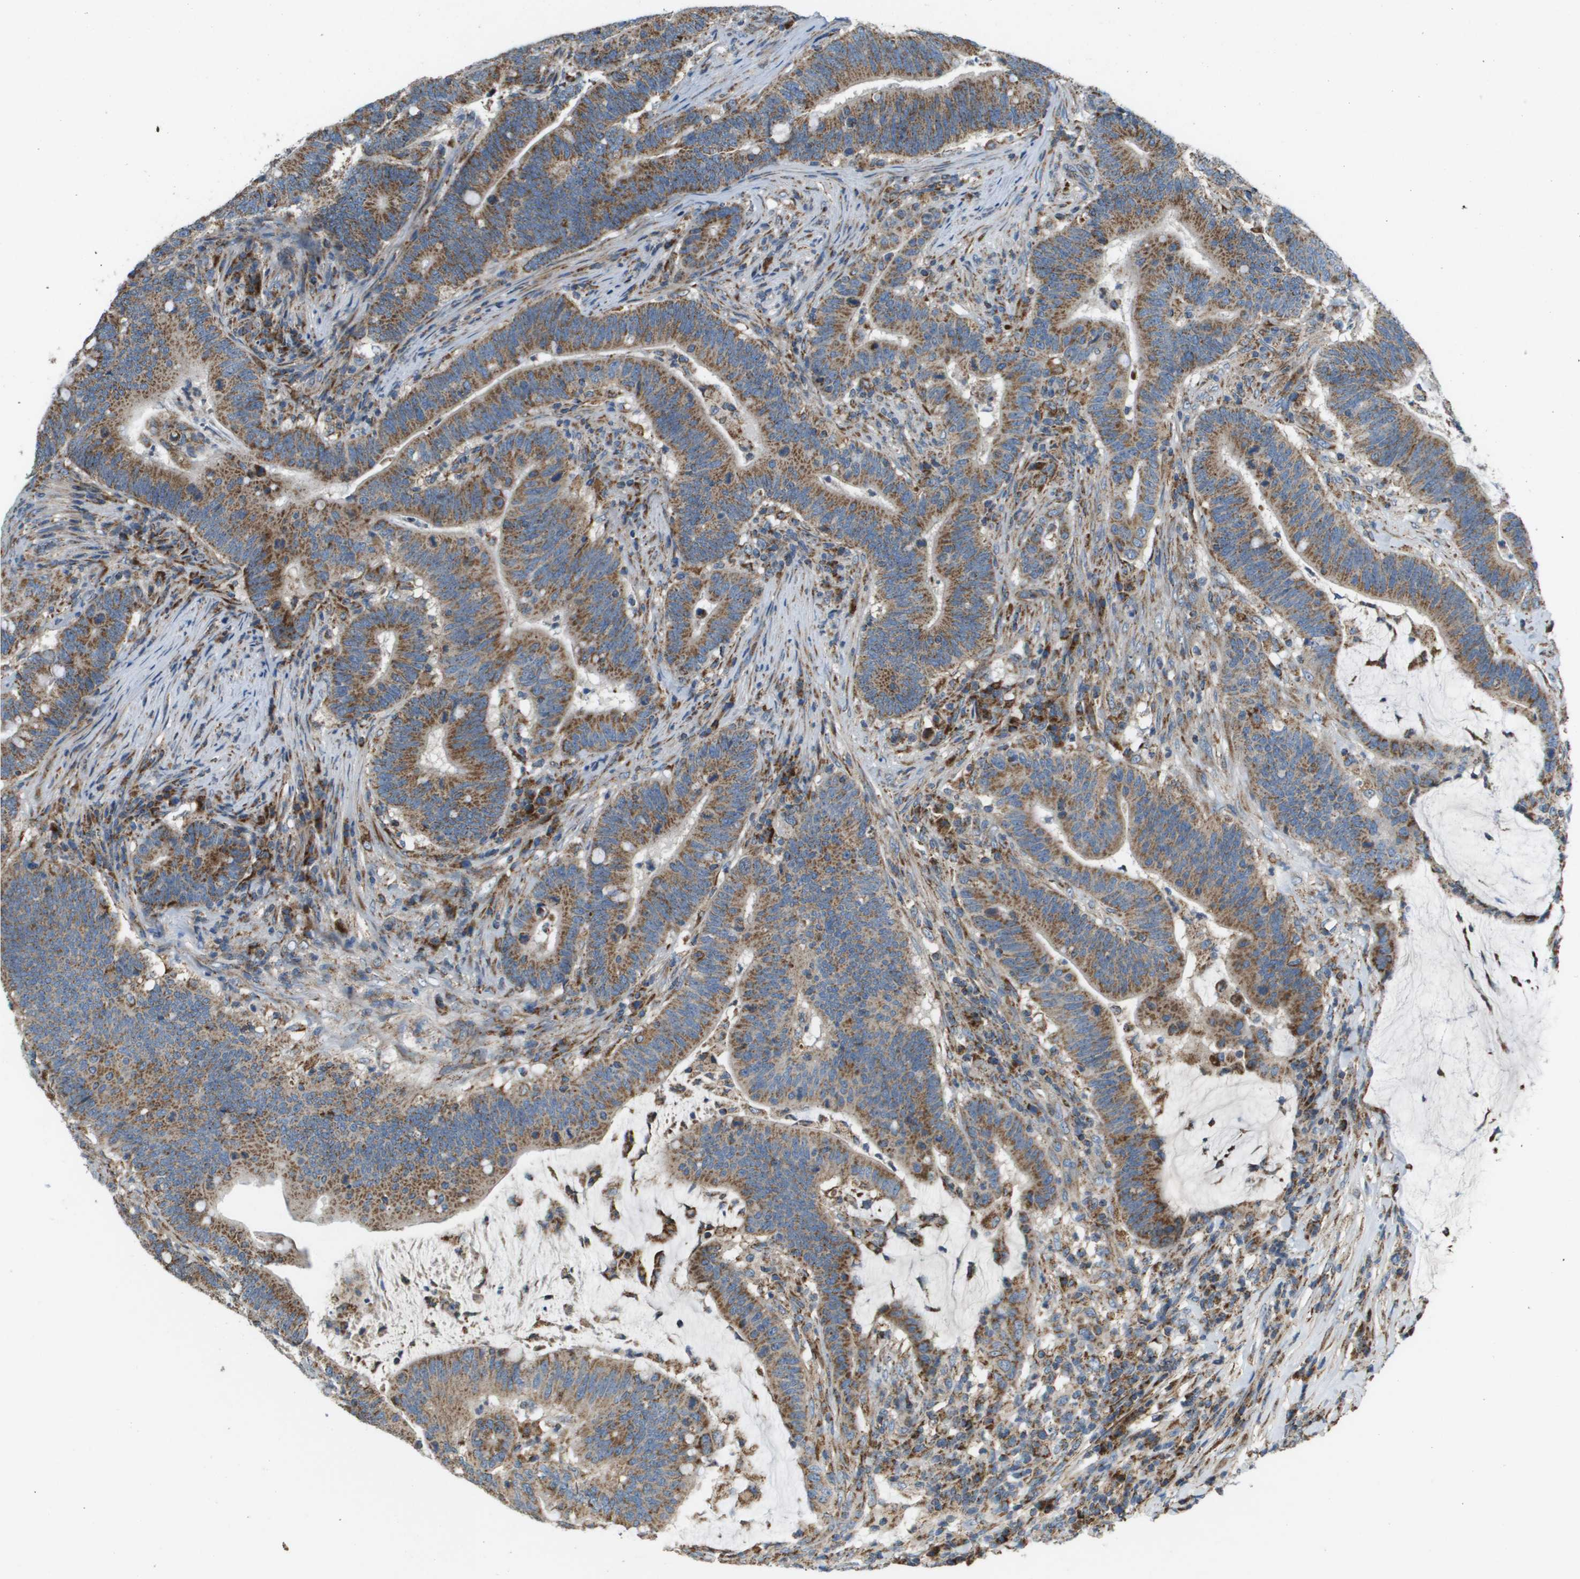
{"staining": {"intensity": "moderate", "quantity": ">75%", "location": "cytoplasmic/membranous"}, "tissue": "colorectal cancer", "cell_type": "Tumor cells", "image_type": "cancer", "snomed": [{"axis": "morphology", "description": "Normal tissue, NOS"}, {"axis": "morphology", "description": "Adenocarcinoma, NOS"}, {"axis": "topography", "description": "Colon"}], "caption": "A photomicrograph of human colorectal adenocarcinoma stained for a protein exhibits moderate cytoplasmic/membranous brown staining in tumor cells.", "gene": "NRK", "patient": {"sex": "female", "age": 66}}